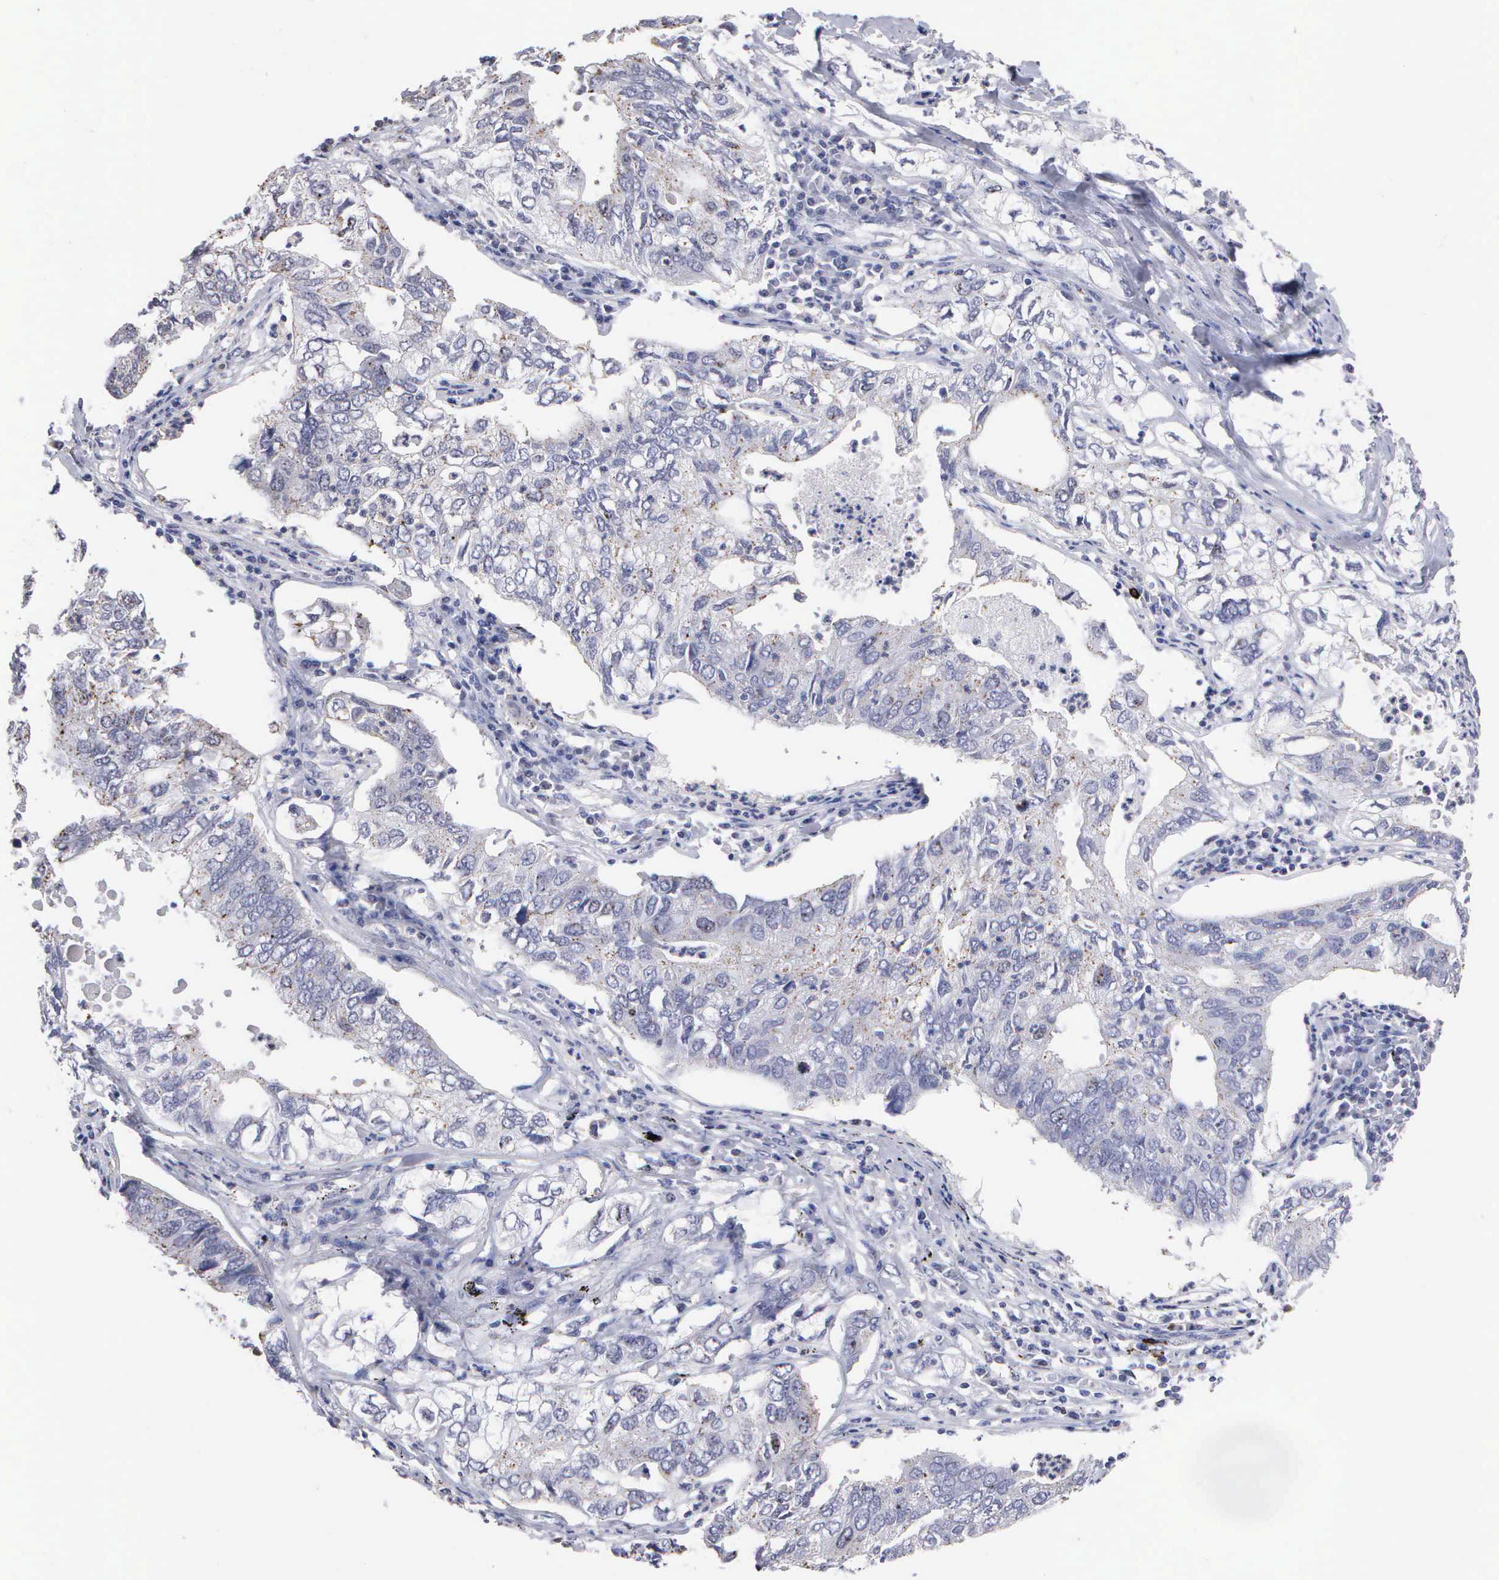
{"staining": {"intensity": "negative", "quantity": "none", "location": "none"}, "tissue": "lung cancer", "cell_type": "Tumor cells", "image_type": "cancer", "snomed": [{"axis": "morphology", "description": "Adenocarcinoma, NOS"}, {"axis": "topography", "description": "Lung"}], "caption": "There is no significant positivity in tumor cells of lung cancer (adenocarcinoma). (Stains: DAB immunohistochemistry with hematoxylin counter stain, Microscopy: brightfield microscopy at high magnification).", "gene": "KDM6A", "patient": {"sex": "male", "age": 48}}